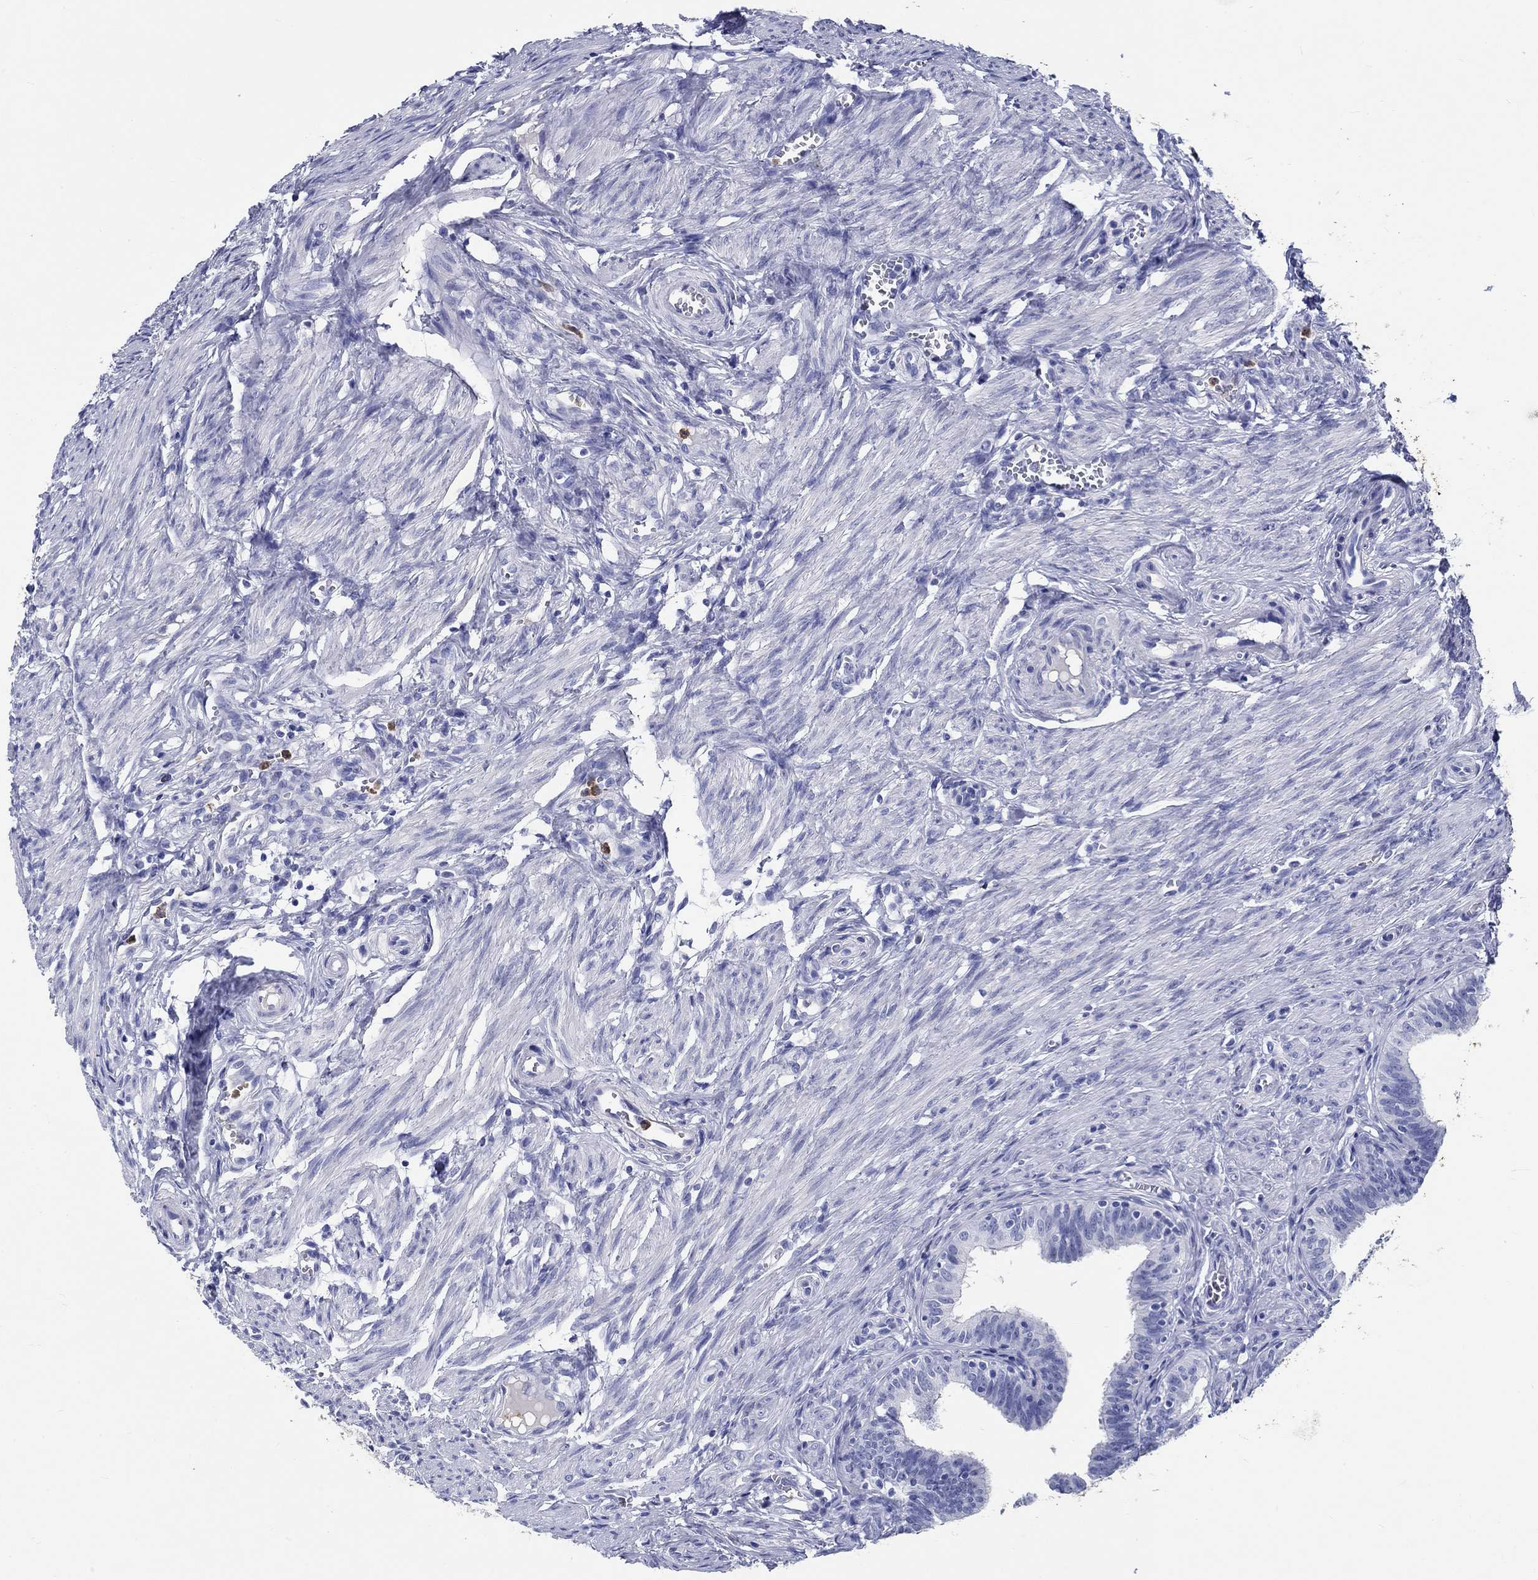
{"staining": {"intensity": "negative", "quantity": "none", "location": "none"}, "tissue": "fallopian tube", "cell_type": "Glandular cells", "image_type": "normal", "snomed": [{"axis": "morphology", "description": "Normal tissue, NOS"}, {"axis": "topography", "description": "Fallopian tube"}], "caption": "The image displays no significant positivity in glandular cells of fallopian tube.", "gene": "EPX", "patient": {"sex": "female", "age": 25}}